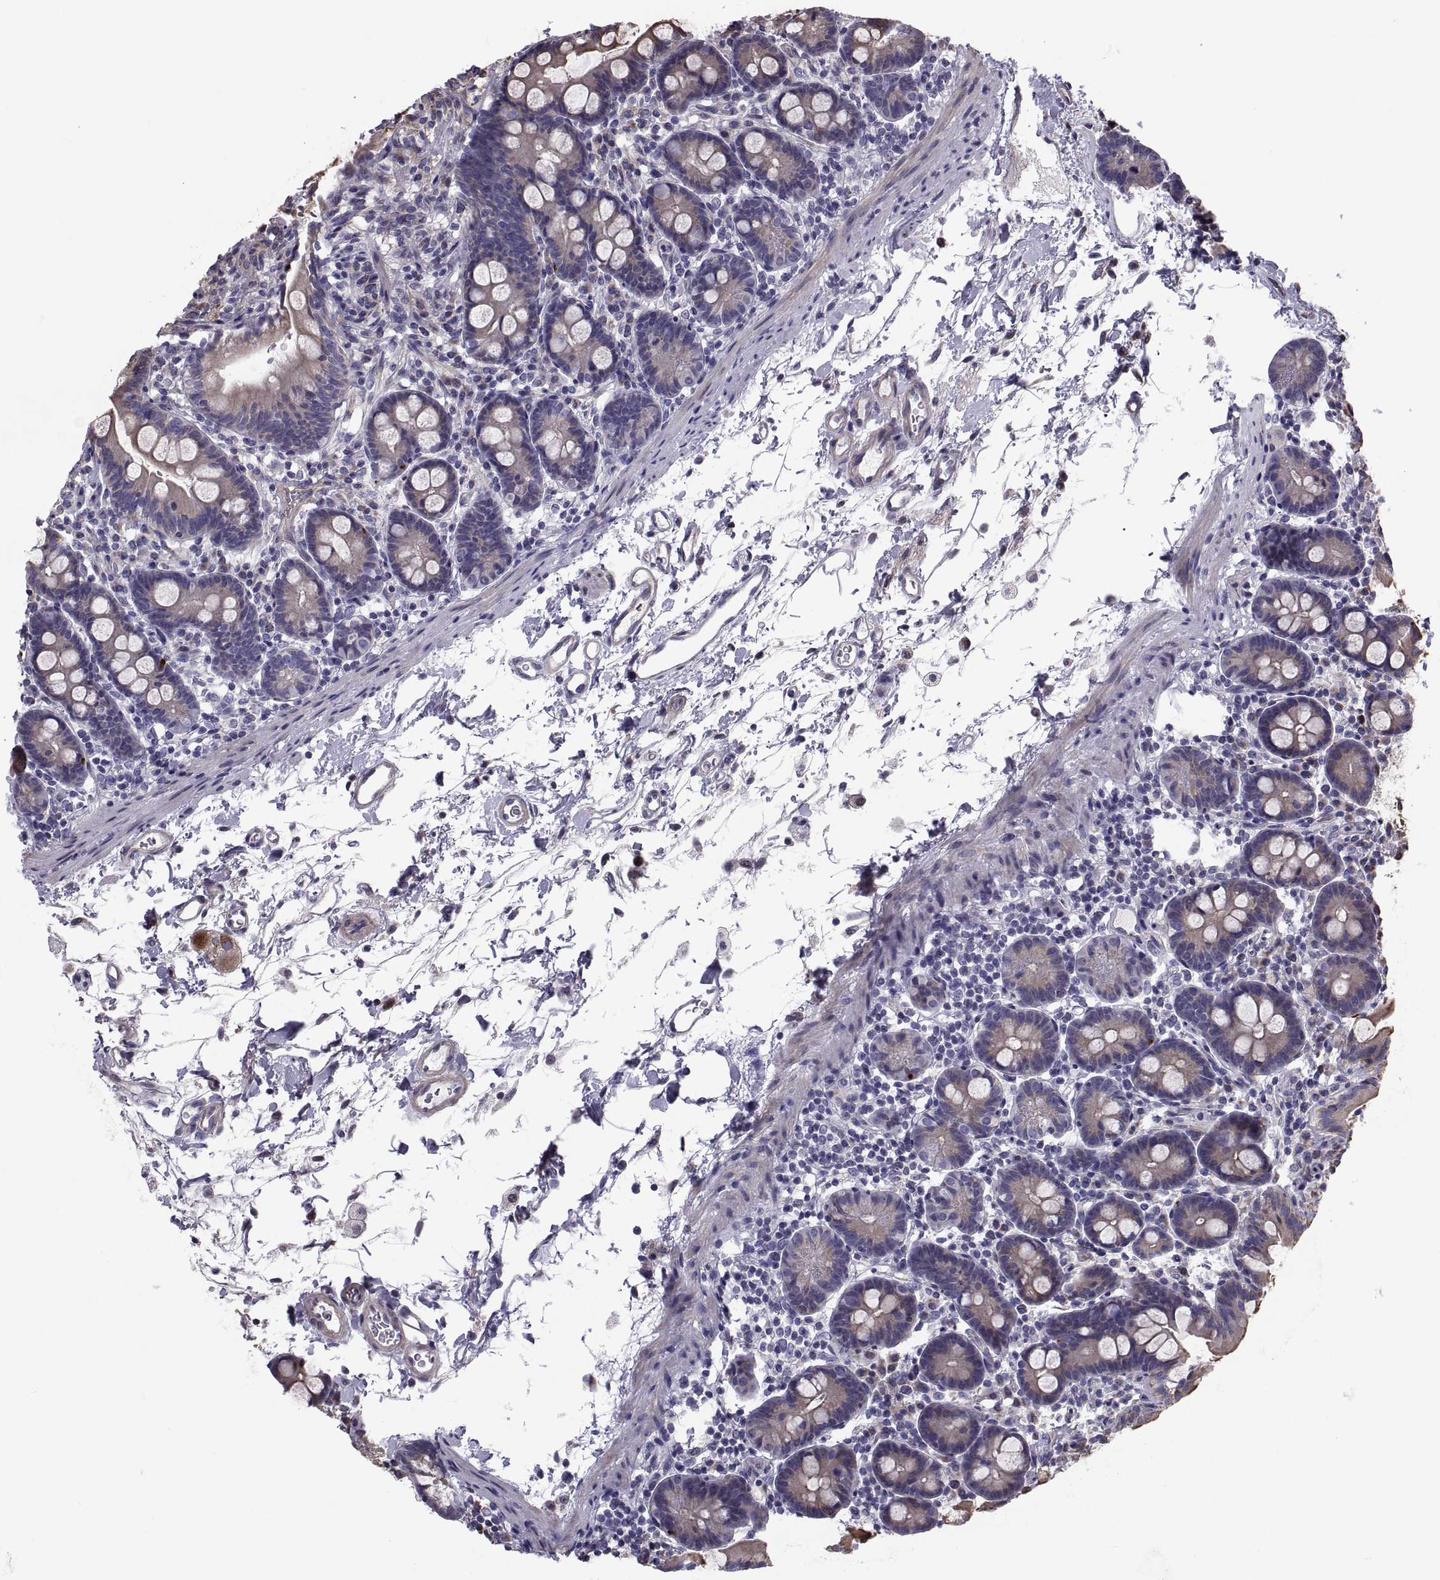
{"staining": {"intensity": "moderate", "quantity": "25%-75%", "location": "cytoplasmic/membranous"}, "tissue": "small intestine", "cell_type": "Glandular cells", "image_type": "normal", "snomed": [{"axis": "morphology", "description": "Normal tissue, NOS"}, {"axis": "topography", "description": "Small intestine"}], "caption": "A micrograph showing moderate cytoplasmic/membranous positivity in approximately 25%-75% of glandular cells in normal small intestine, as visualized by brown immunohistochemical staining.", "gene": "ANO1", "patient": {"sex": "female", "age": 44}}